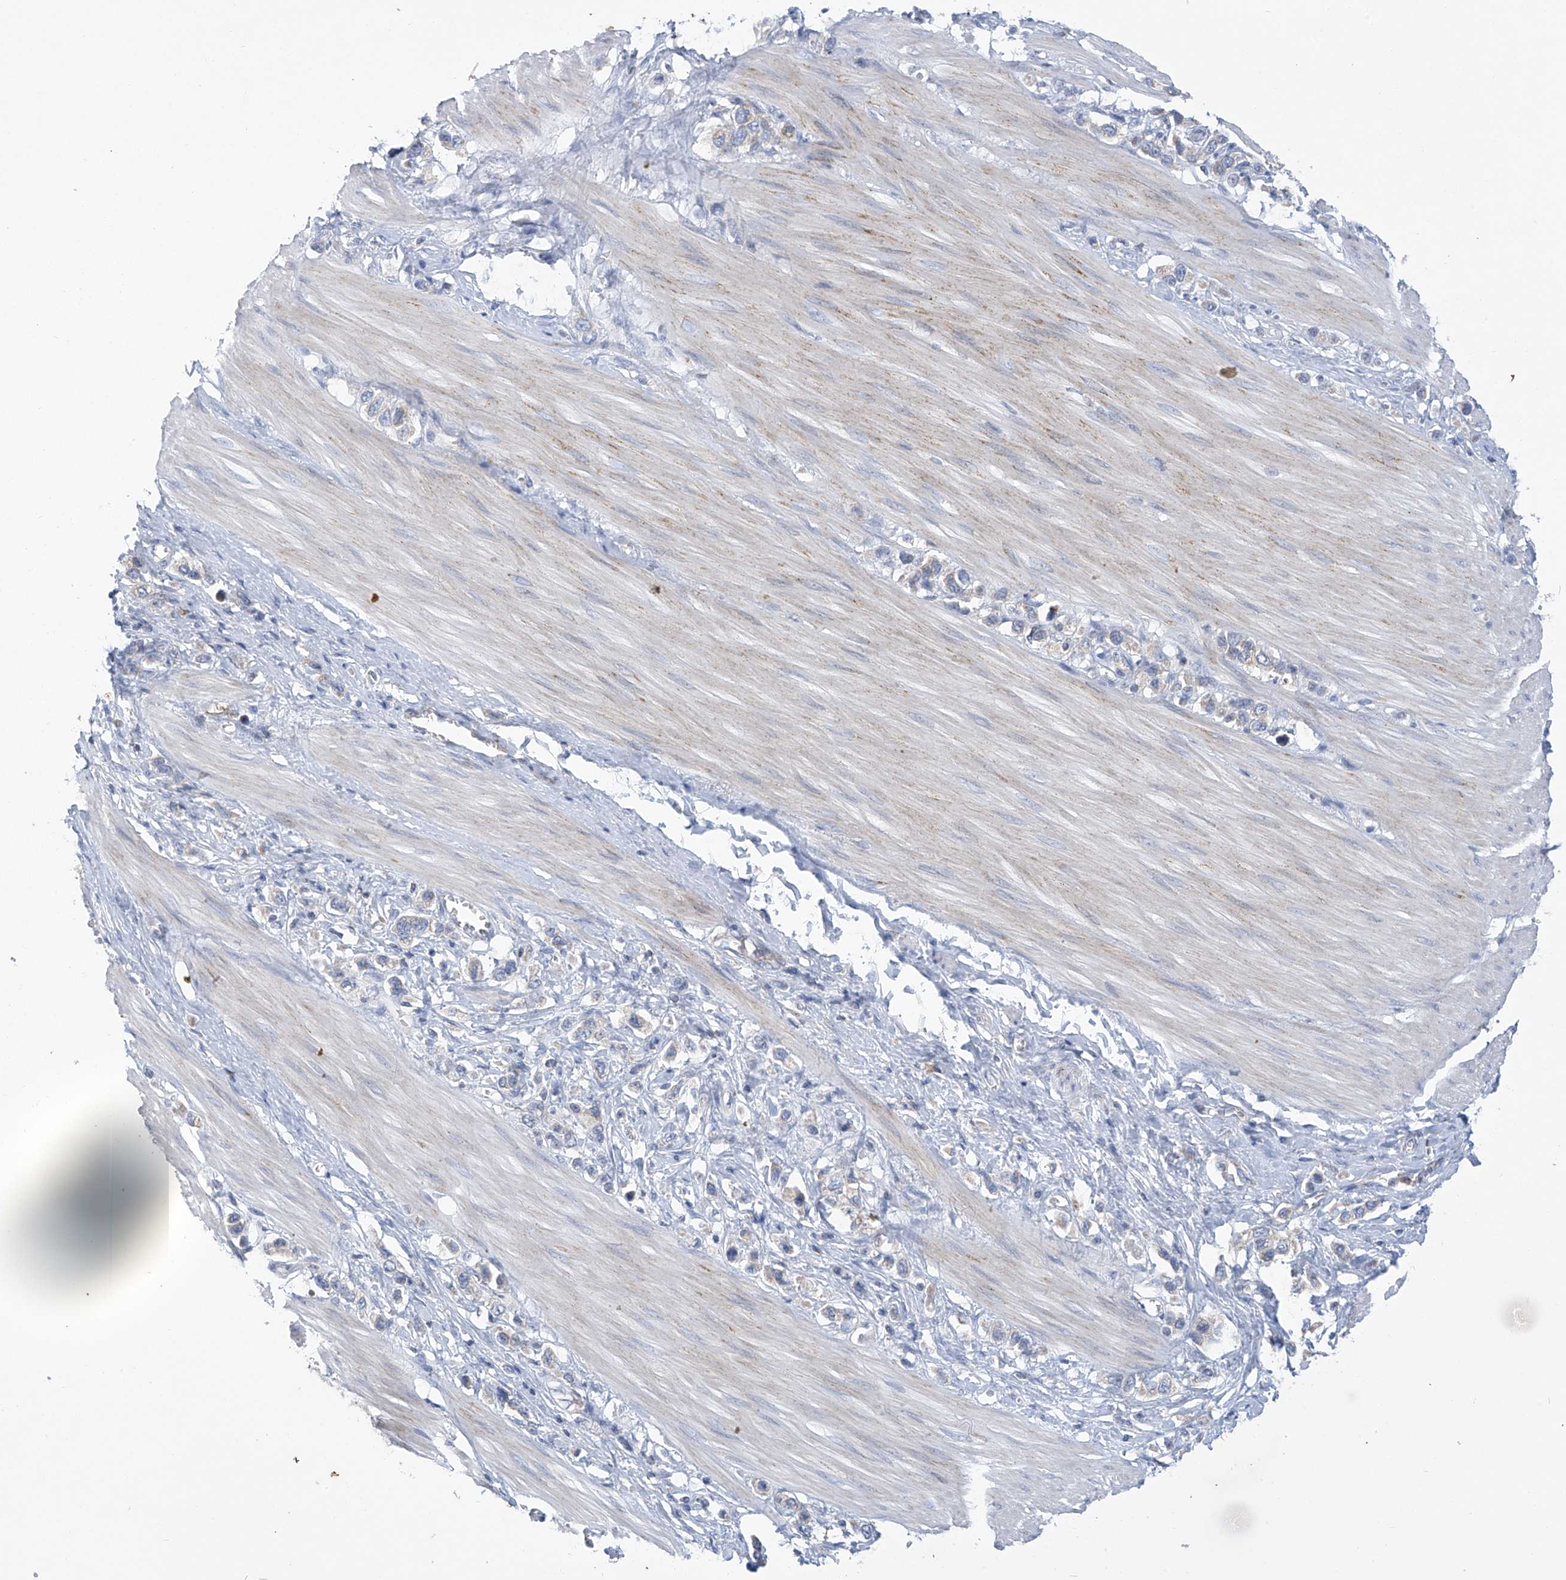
{"staining": {"intensity": "negative", "quantity": "none", "location": "none"}, "tissue": "stomach cancer", "cell_type": "Tumor cells", "image_type": "cancer", "snomed": [{"axis": "morphology", "description": "Adenocarcinoma, NOS"}, {"axis": "topography", "description": "Stomach"}], "caption": "An IHC histopathology image of stomach adenocarcinoma is shown. There is no staining in tumor cells of stomach adenocarcinoma.", "gene": "SLCO4A1", "patient": {"sex": "female", "age": 65}}